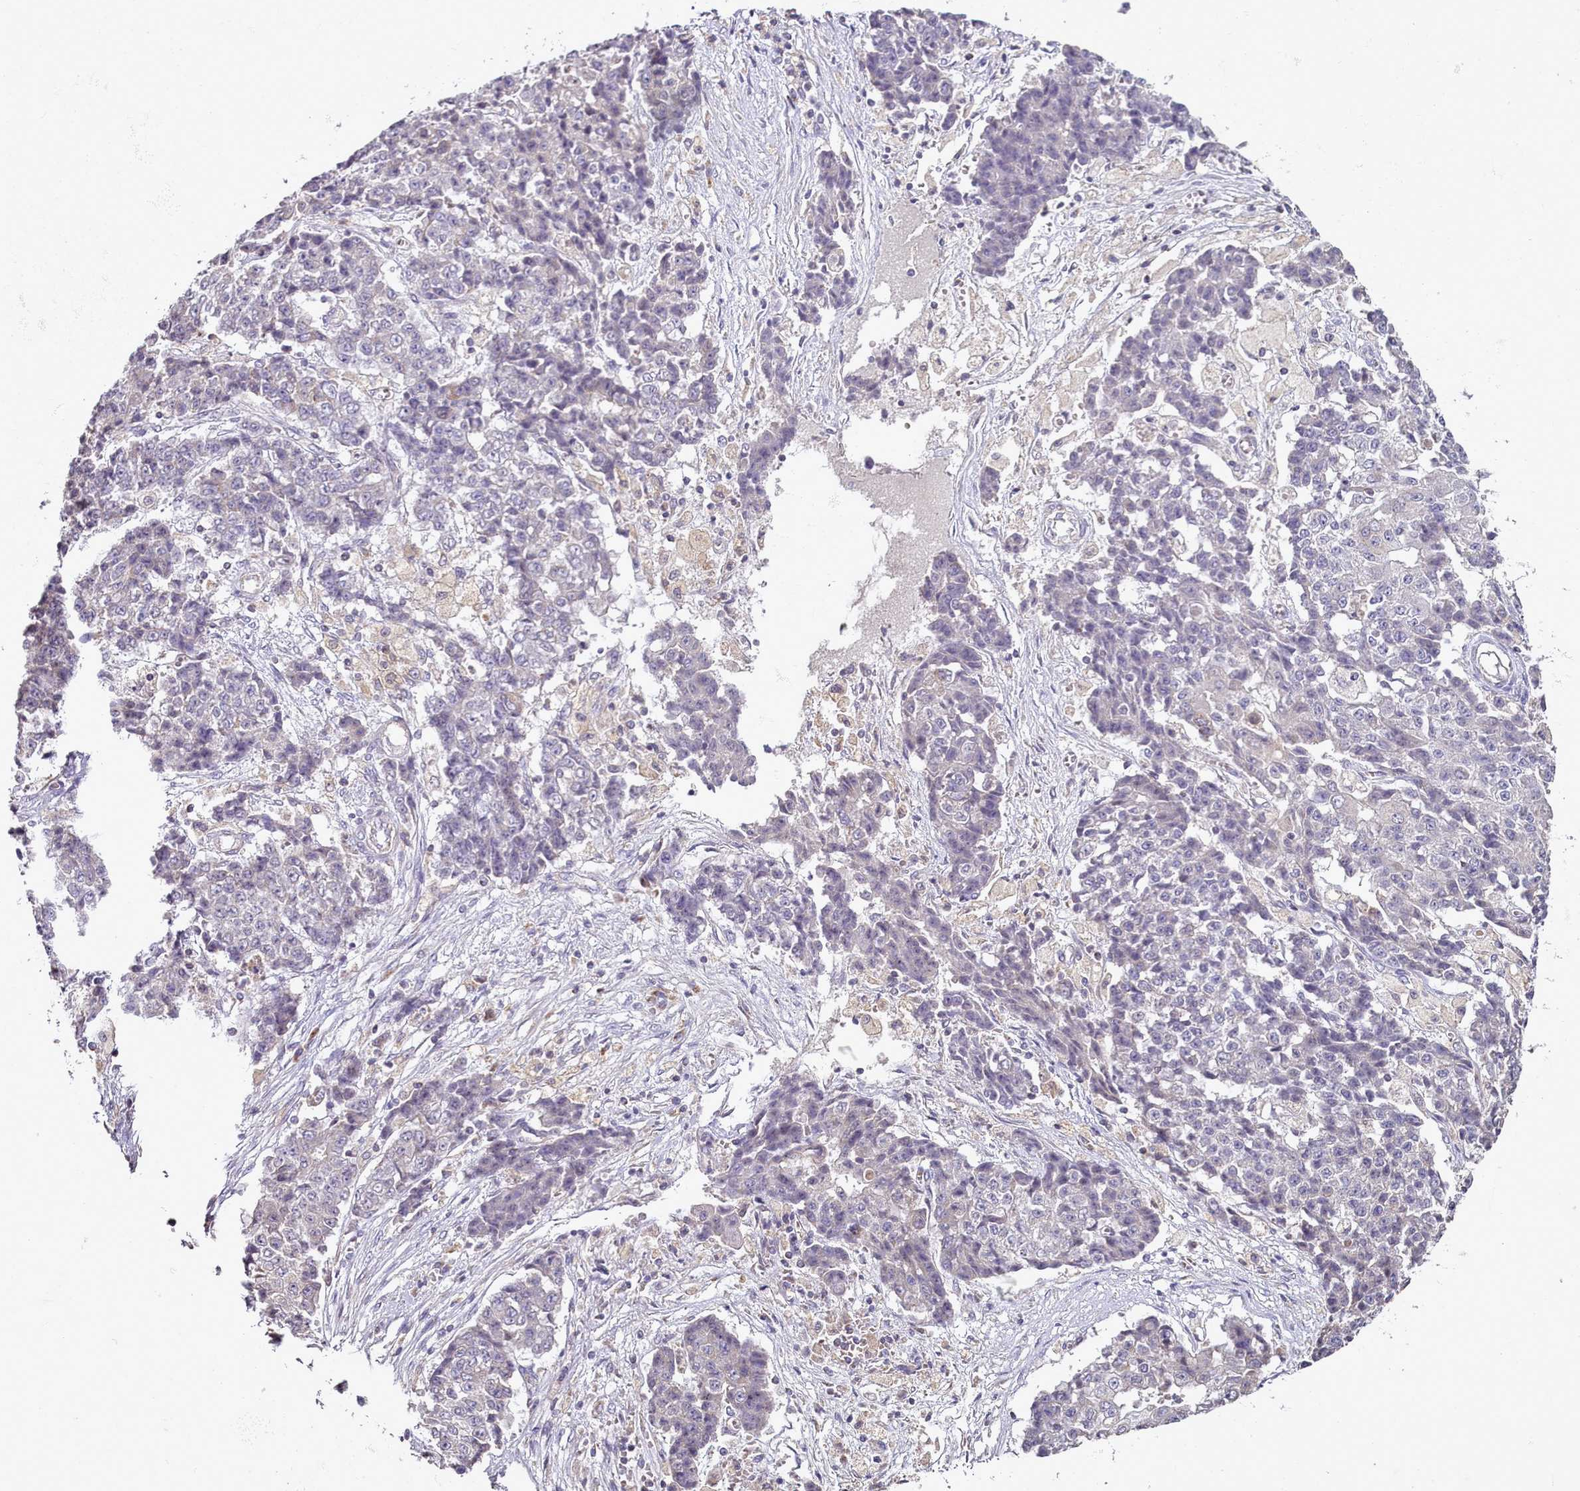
{"staining": {"intensity": "negative", "quantity": "none", "location": "none"}, "tissue": "ovarian cancer", "cell_type": "Tumor cells", "image_type": "cancer", "snomed": [{"axis": "morphology", "description": "Carcinoma, endometroid"}, {"axis": "topography", "description": "Appendix"}, {"axis": "topography", "description": "Ovary"}], "caption": "An immunohistochemistry image of ovarian cancer is shown. There is no staining in tumor cells of ovarian cancer.", "gene": "ACSS1", "patient": {"sex": "female", "age": 42}}